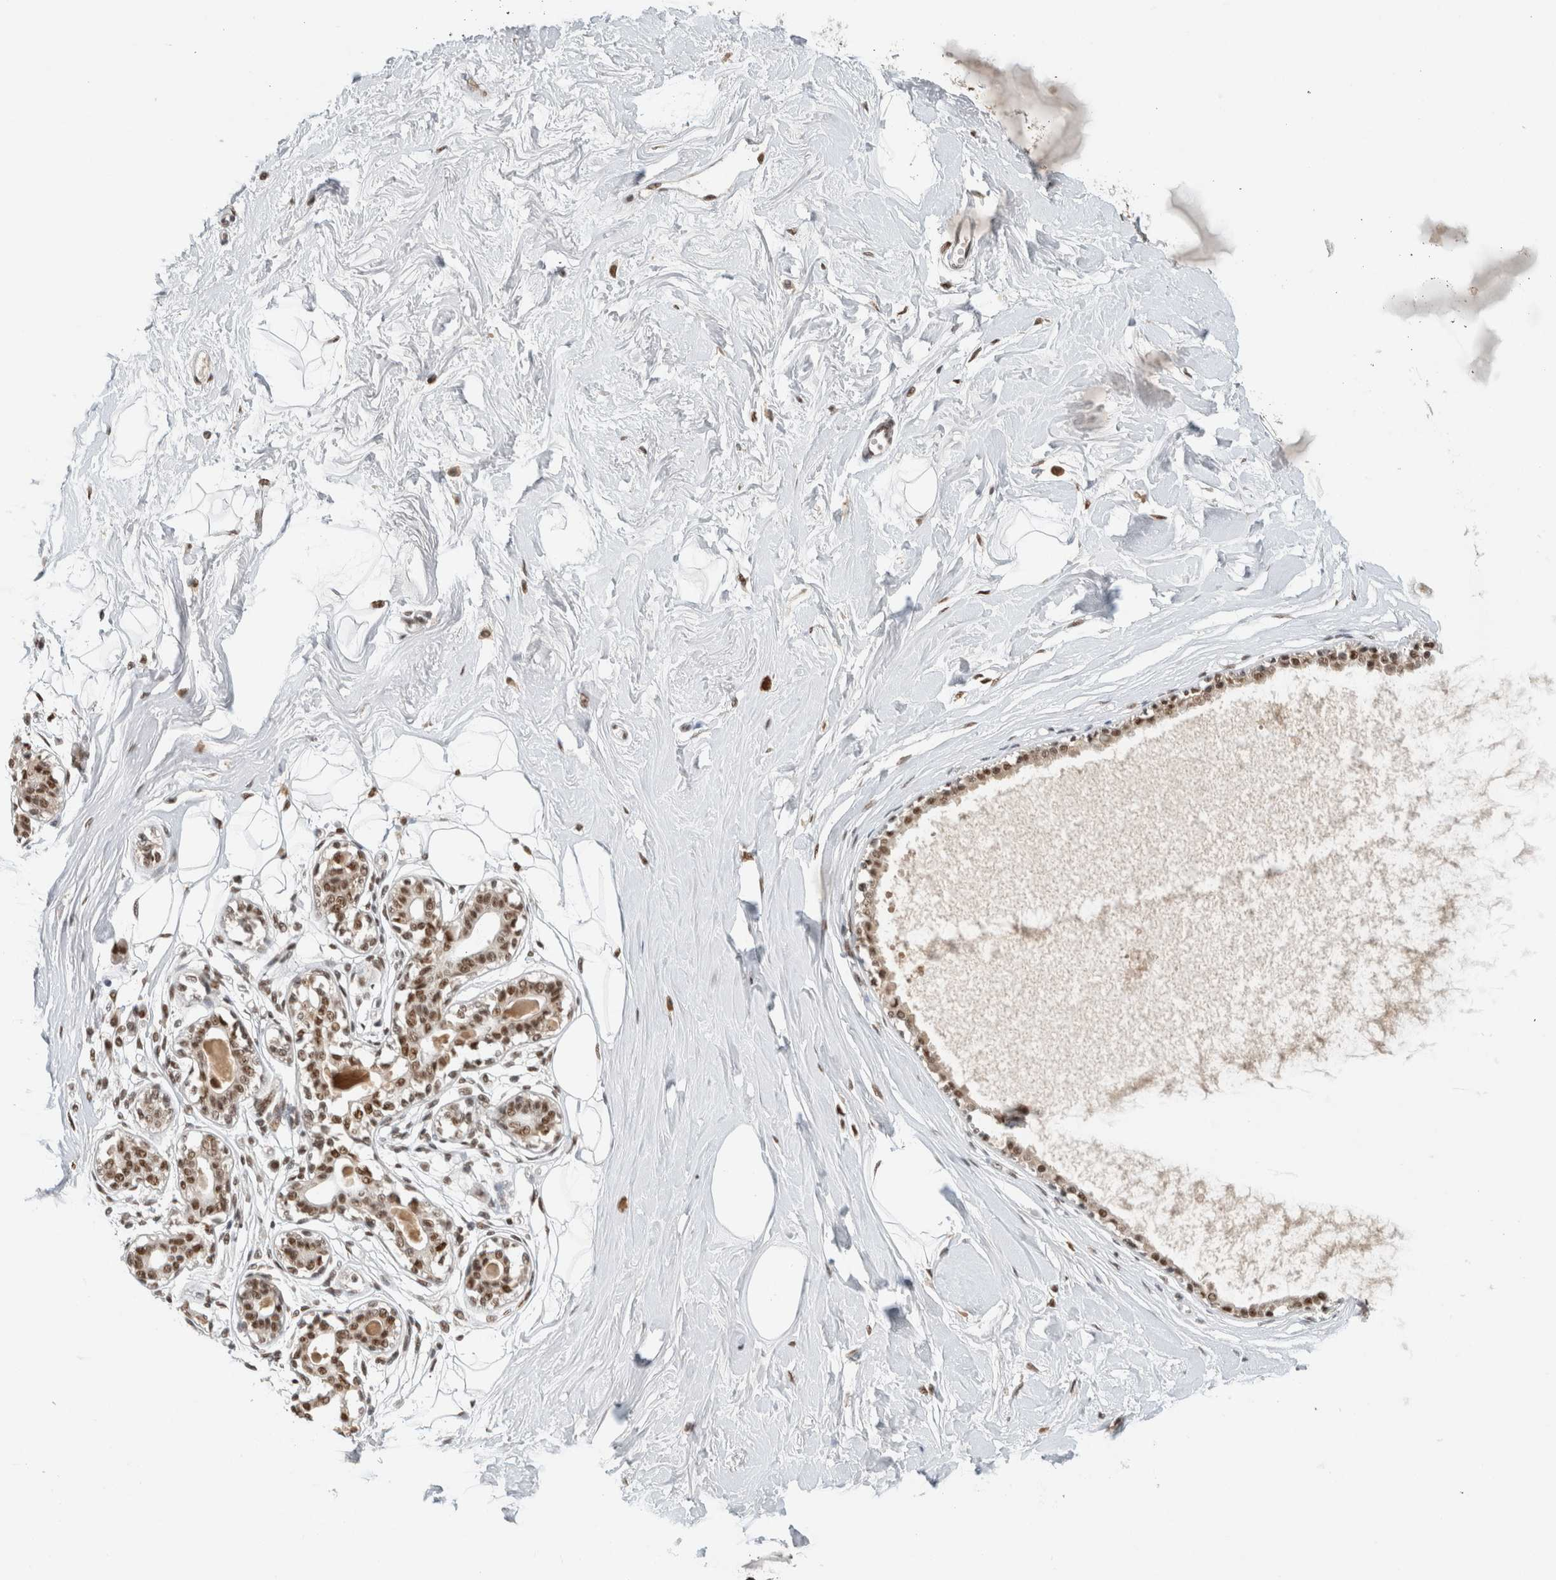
{"staining": {"intensity": "moderate", "quantity": ">75%", "location": "nuclear"}, "tissue": "breast", "cell_type": "Adipocytes", "image_type": "normal", "snomed": [{"axis": "morphology", "description": "Normal tissue, NOS"}, {"axis": "topography", "description": "Breast"}], "caption": "This photomicrograph shows unremarkable breast stained with immunohistochemistry to label a protein in brown. The nuclear of adipocytes show moderate positivity for the protein. Nuclei are counter-stained blue.", "gene": "DDX42", "patient": {"sex": "female", "age": 45}}